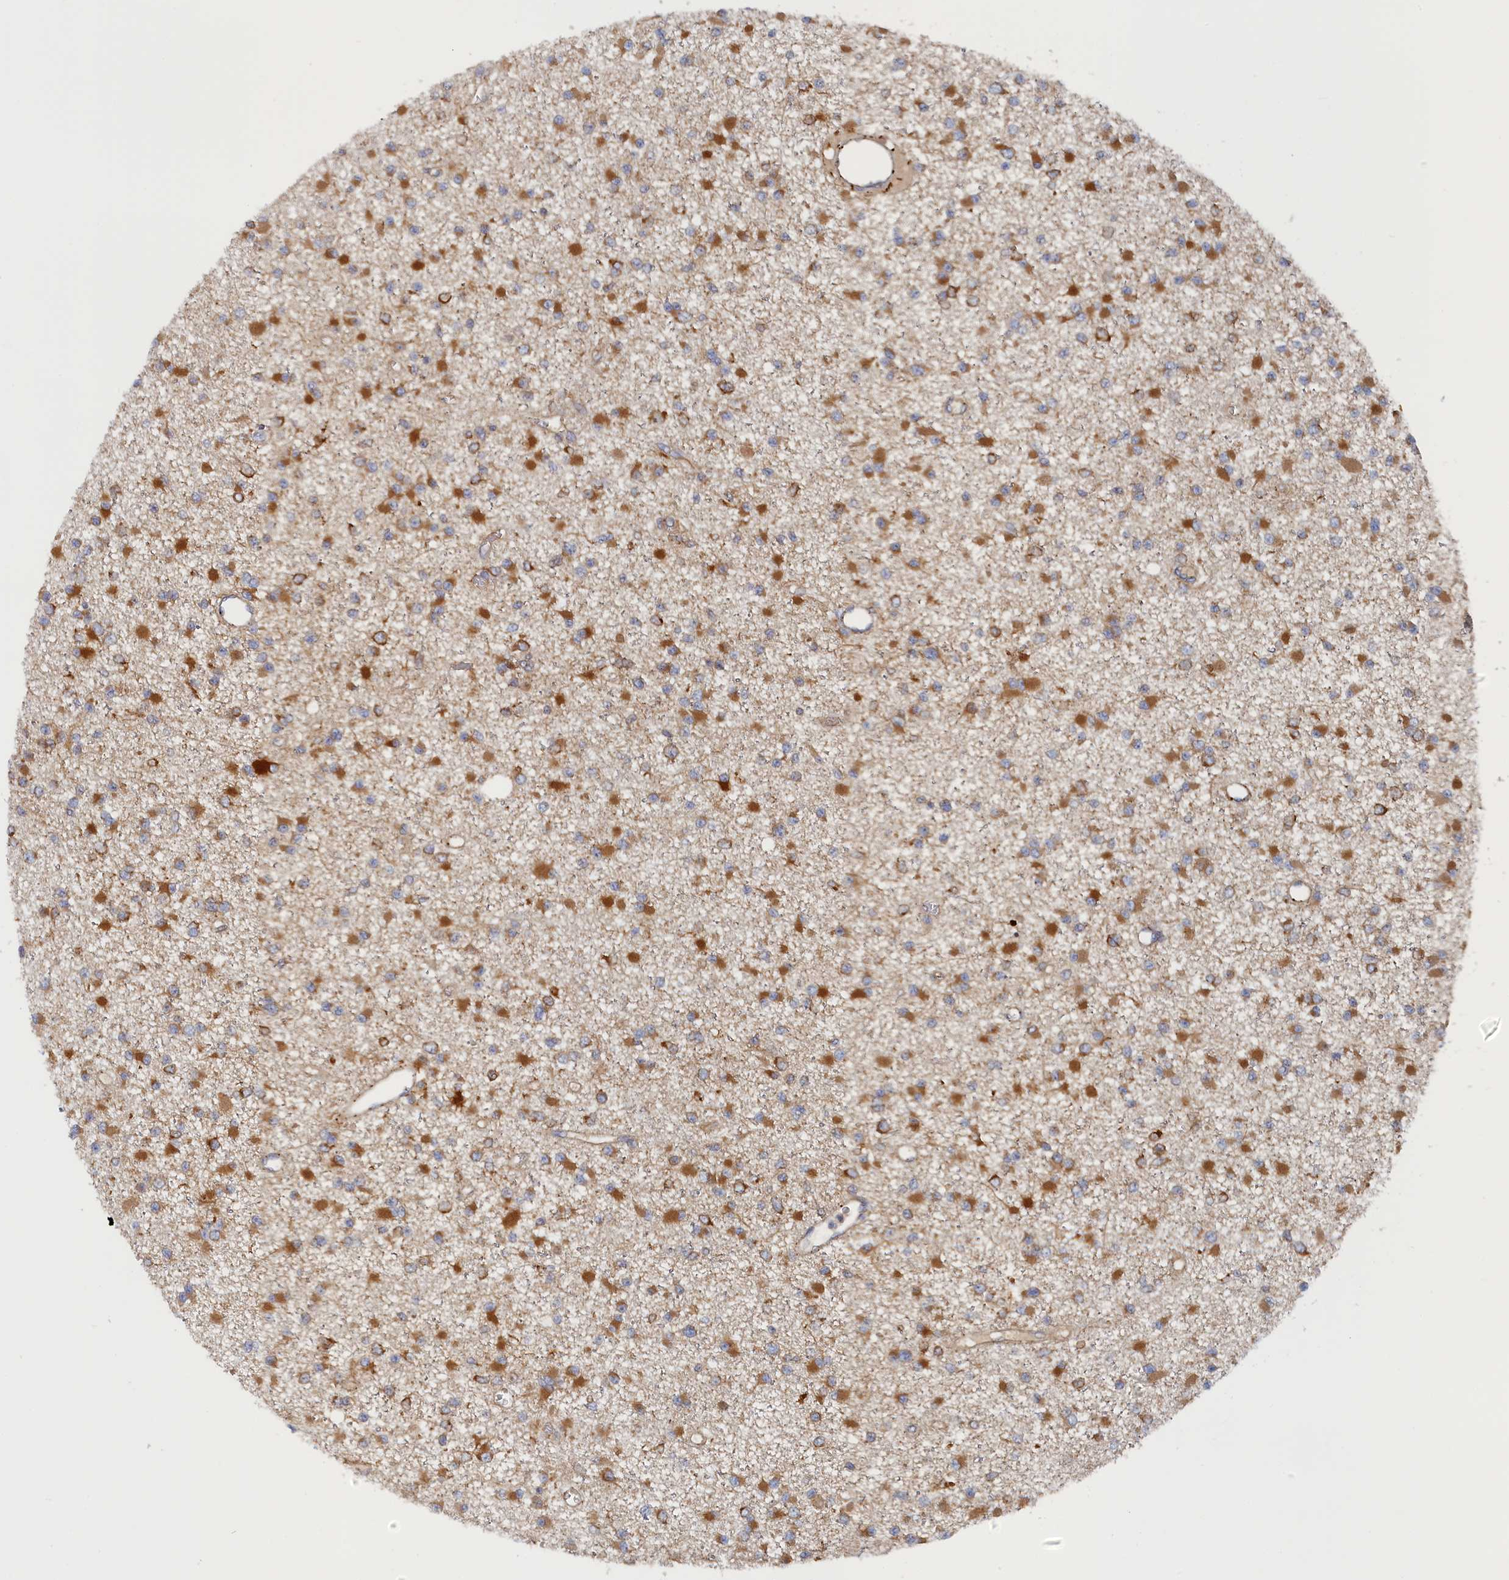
{"staining": {"intensity": "moderate", "quantity": ">75%", "location": "cytoplasmic/membranous"}, "tissue": "glioma", "cell_type": "Tumor cells", "image_type": "cancer", "snomed": [{"axis": "morphology", "description": "Glioma, malignant, Low grade"}, {"axis": "topography", "description": "Brain"}], "caption": "Moderate cytoplasmic/membranous positivity for a protein is identified in about >75% of tumor cells of glioma using IHC.", "gene": "TMEM196", "patient": {"sex": "female", "age": 22}}